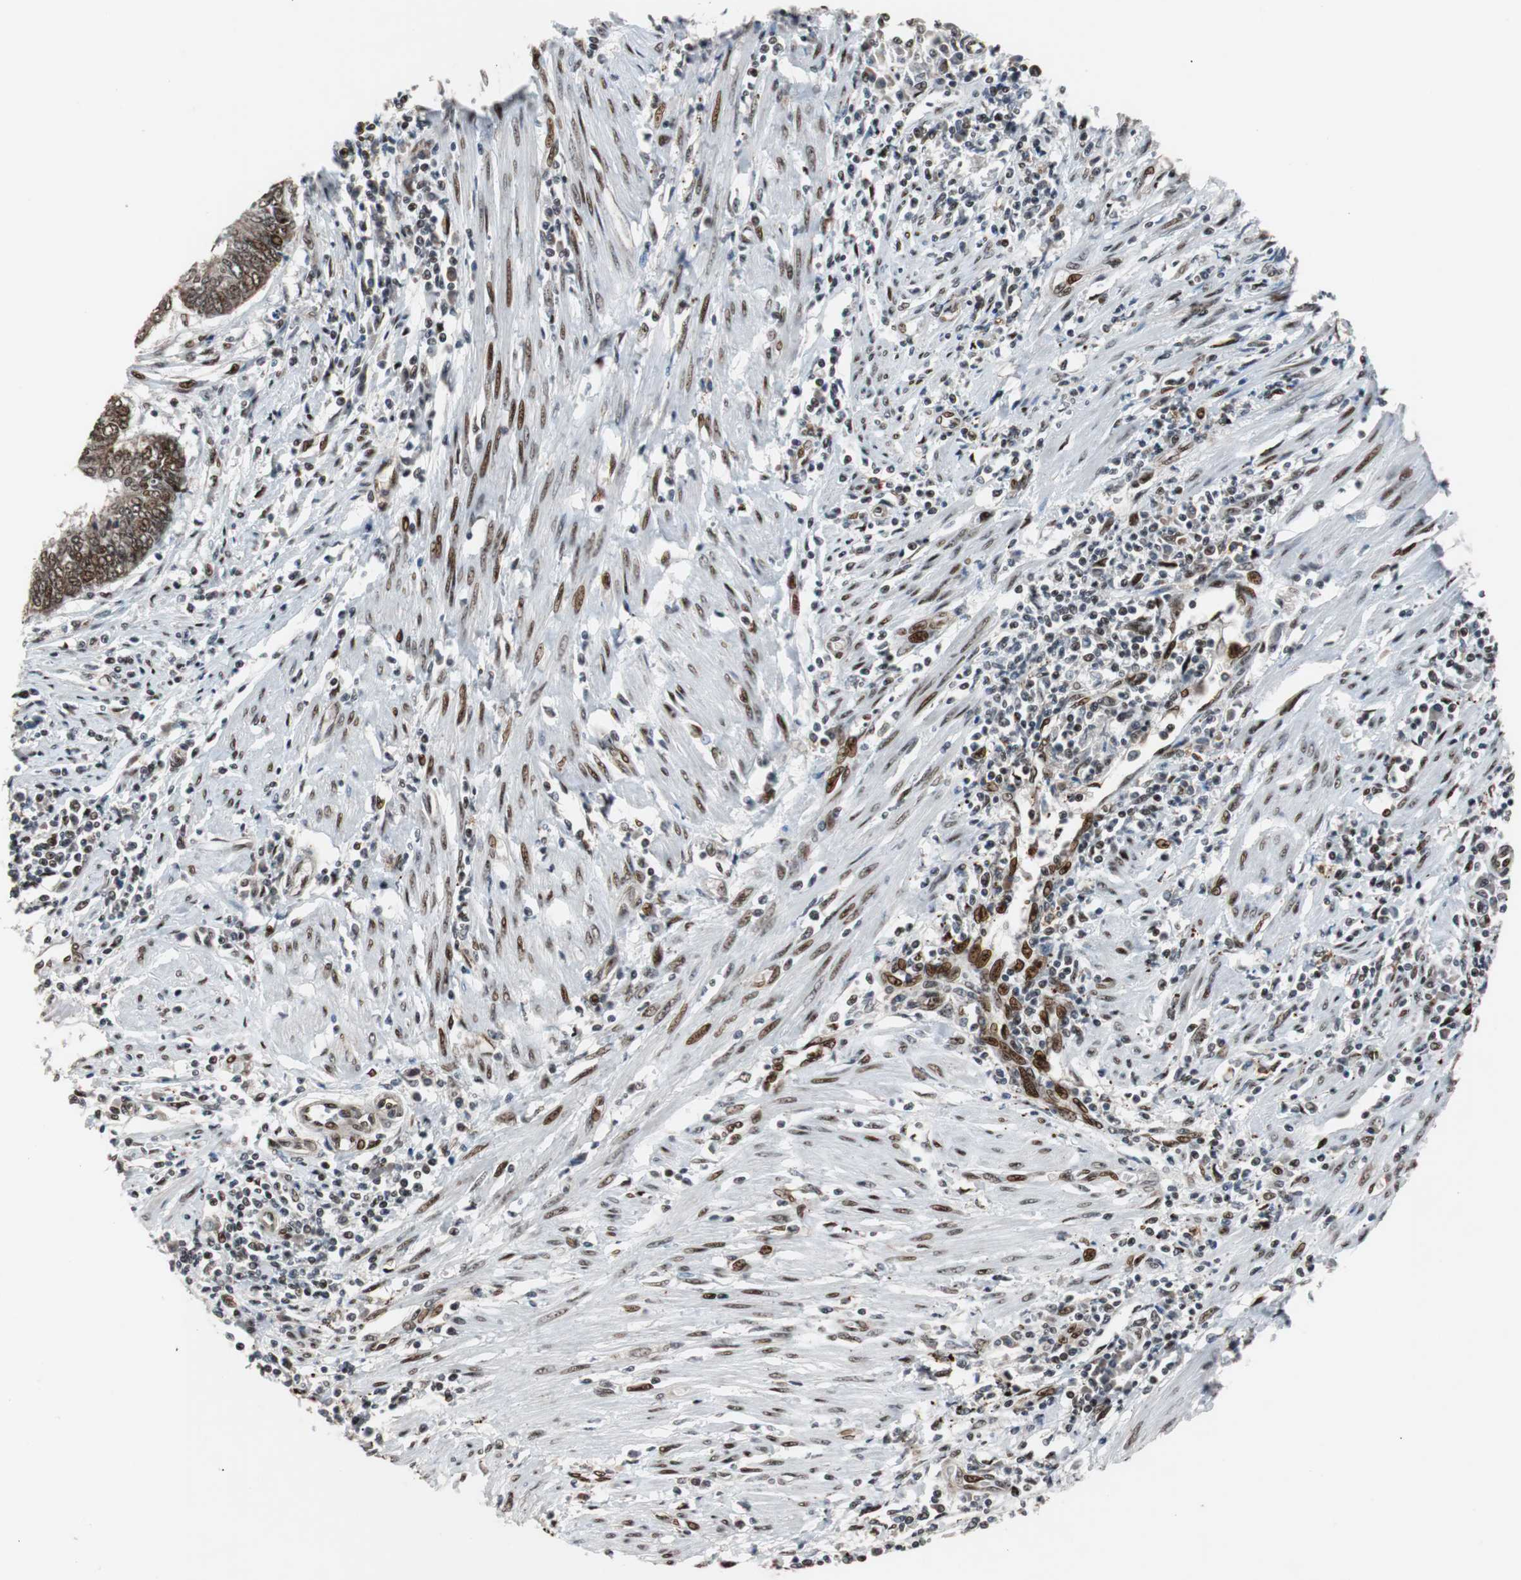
{"staining": {"intensity": "strong", "quantity": ">75%", "location": "nuclear"}, "tissue": "endometrial cancer", "cell_type": "Tumor cells", "image_type": "cancer", "snomed": [{"axis": "morphology", "description": "Adenocarcinoma, NOS"}, {"axis": "topography", "description": "Uterus"}, {"axis": "topography", "description": "Endometrium"}], "caption": "IHC of adenocarcinoma (endometrial) demonstrates high levels of strong nuclear staining in approximately >75% of tumor cells.", "gene": "NBL1", "patient": {"sex": "female", "age": 70}}